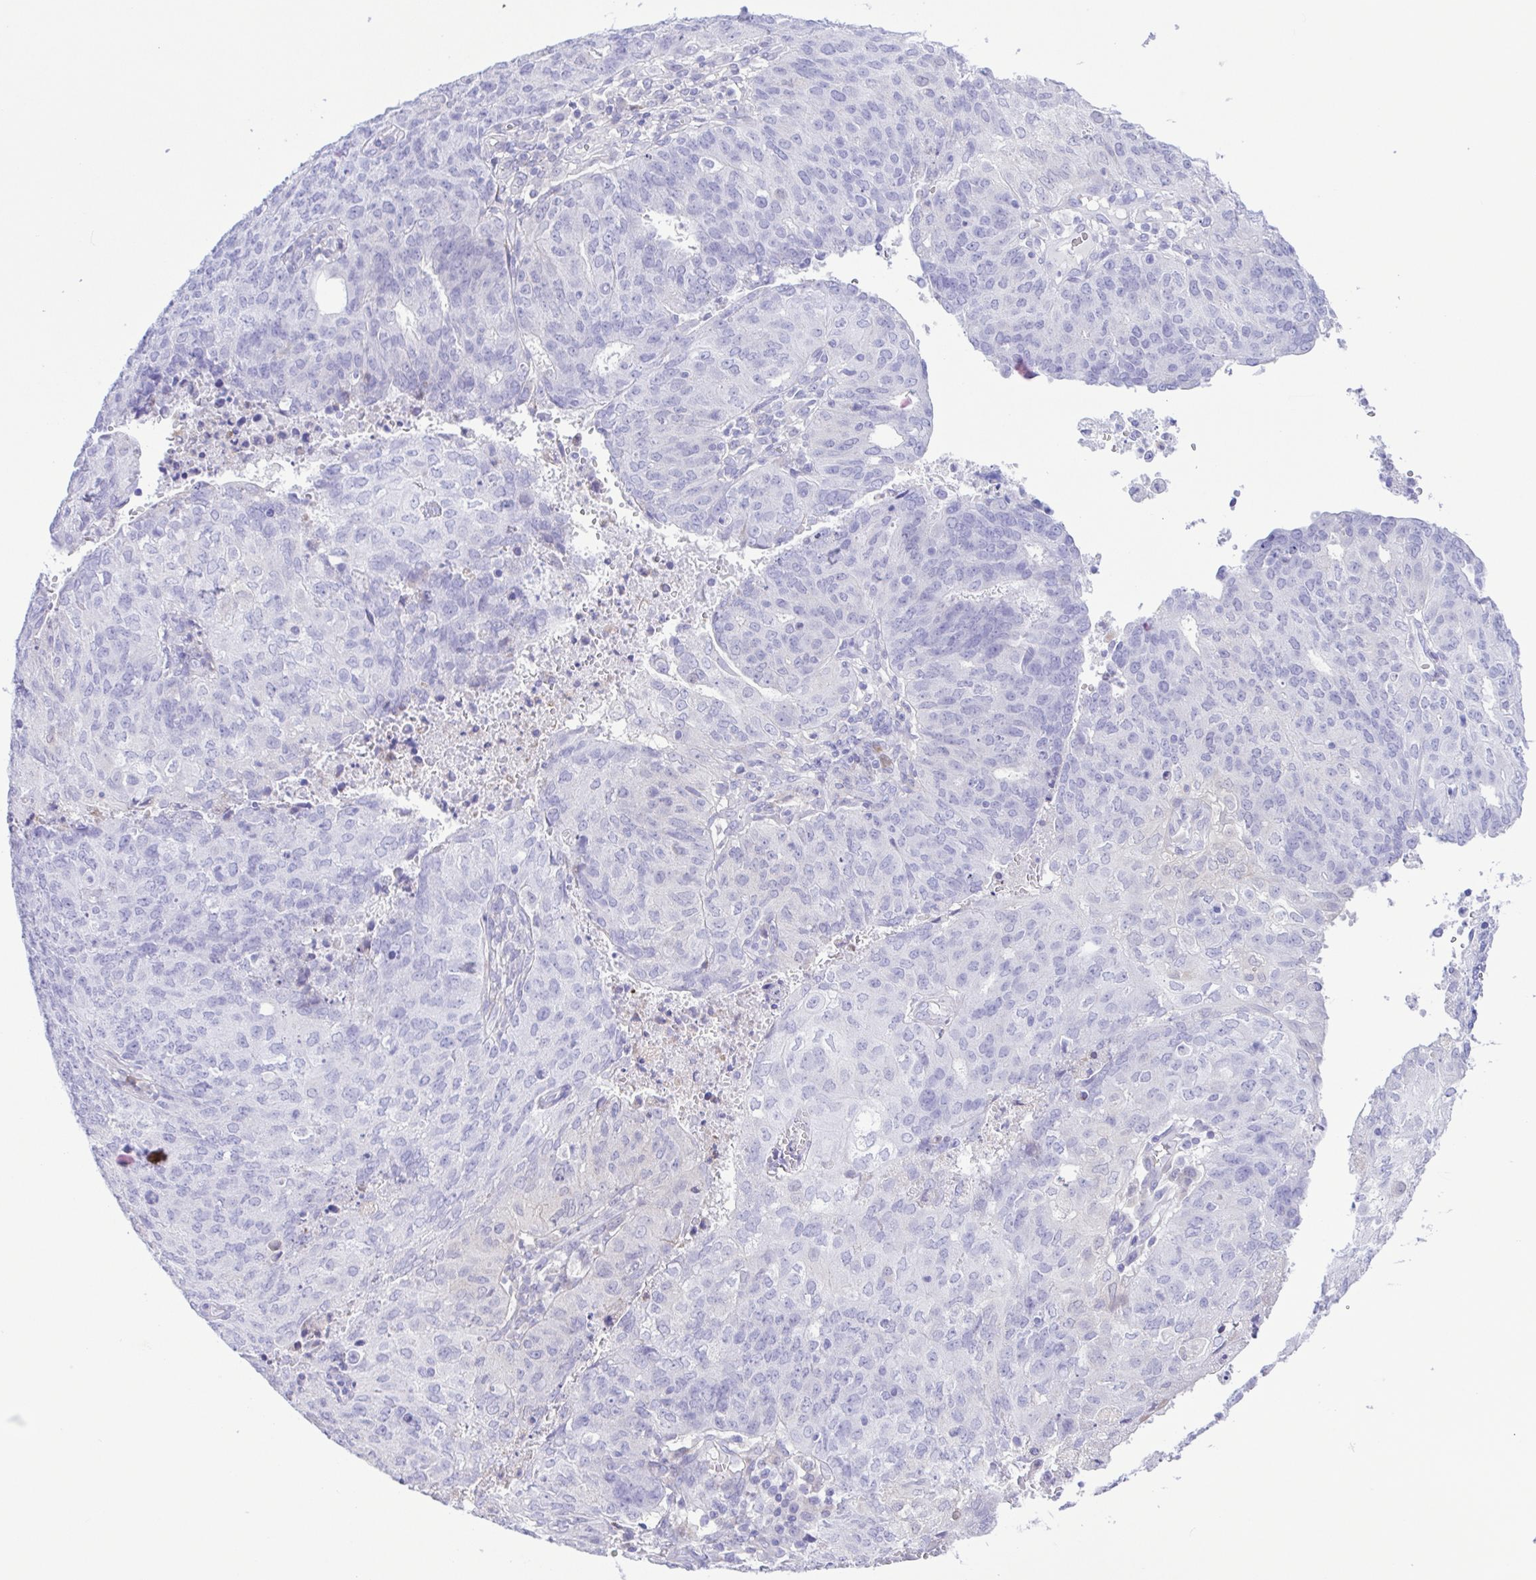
{"staining": {"intensity": "negative", "quantity": "none", "location": "none"}, "tissue": "endometrial cancer", "cell_type": "Tumor cells", "image_type": "cancer", "snomed": [{"axis": "morphology", "description": "Adenocarcinoma, NOS"}, {"axis": "topography", "description": "Endometrium"}], "caption": "Tumor cells are negative for brown protein staining in endometrial cancer (adenocarcinoma).", "gene": "GPR17", "patient": {"sex": "female", "age": 82}}